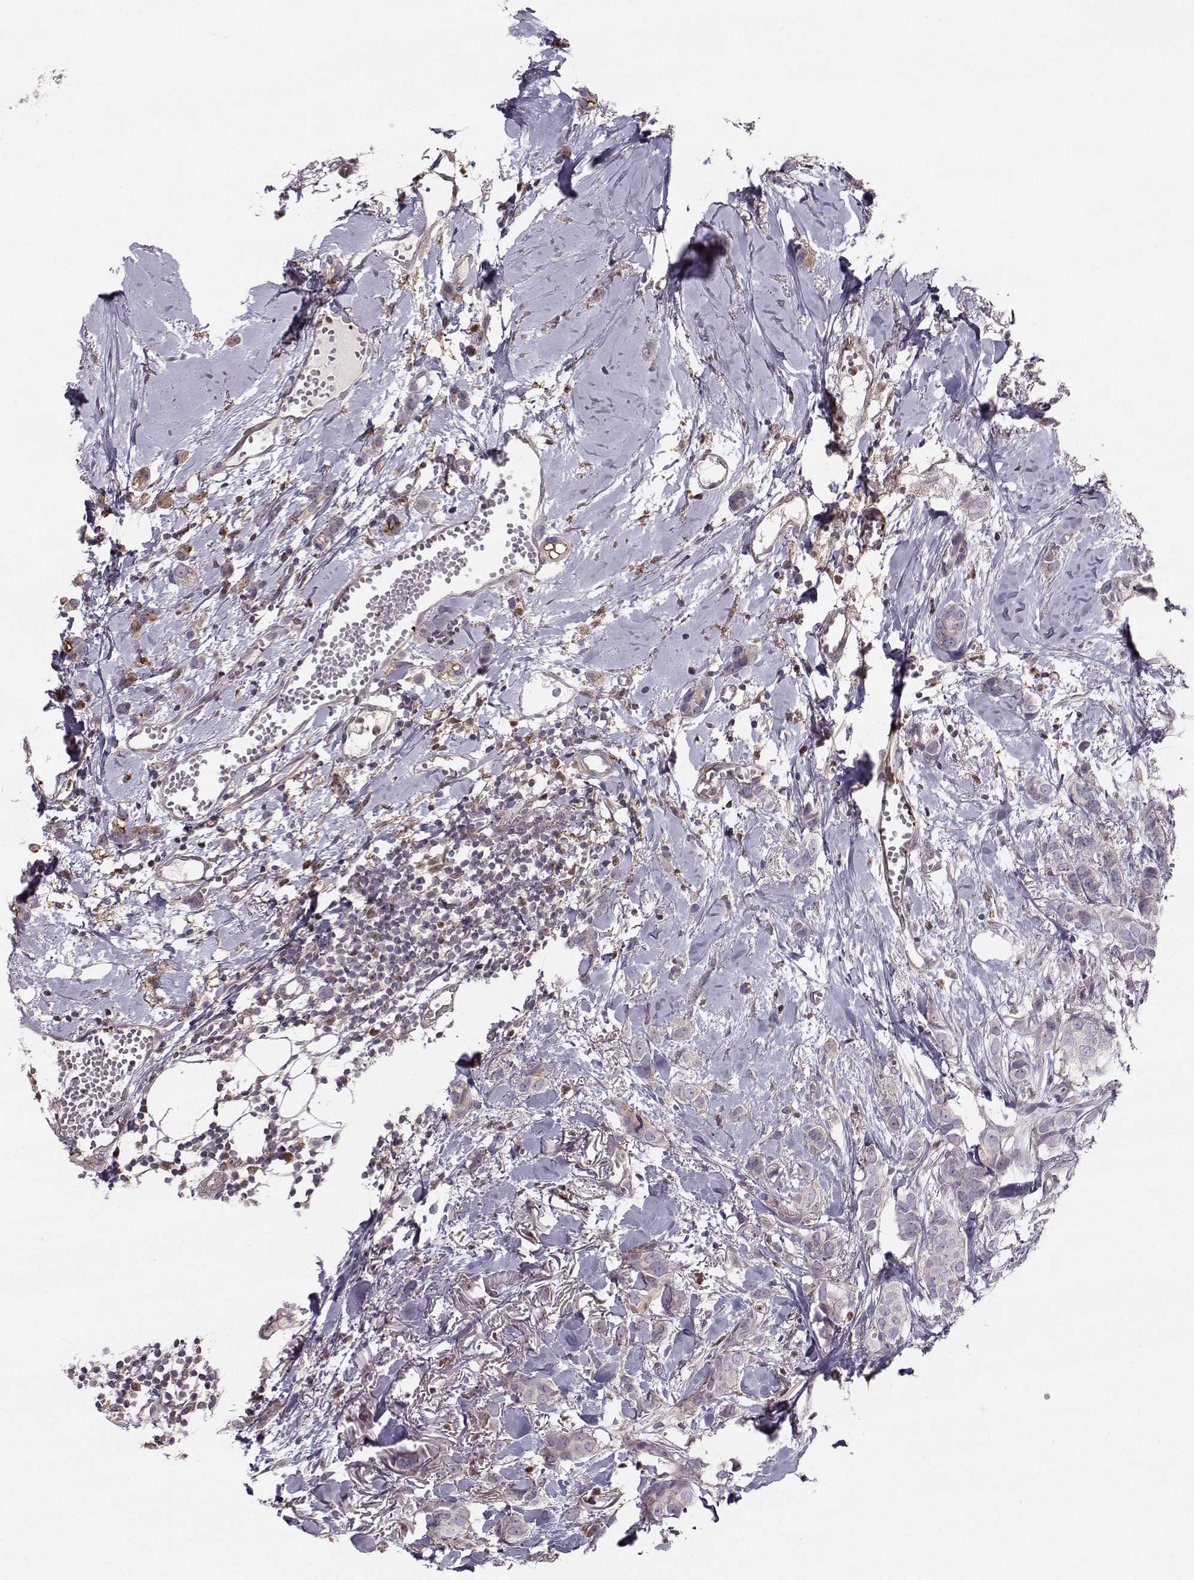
{"staining": {"intensity": "negative", "quantity": "none", "location": "none"}, "tissue": "breast cancer", "cell_type": "Tumor cells", "image_type": "cancer", "snomed": [{"axis": "morphology", "description": "Duct carcinoma"}, {"axis": "topography", "description": "Breast"}], "caption": "This is a photomicrograph of immunohistochemistry staining of breast cancer (infiltrating ductal carcinoma), which shows no positivity in tumor cells.", "gene": "ASB16", "patient": {"sex": "female", "age": 85}}